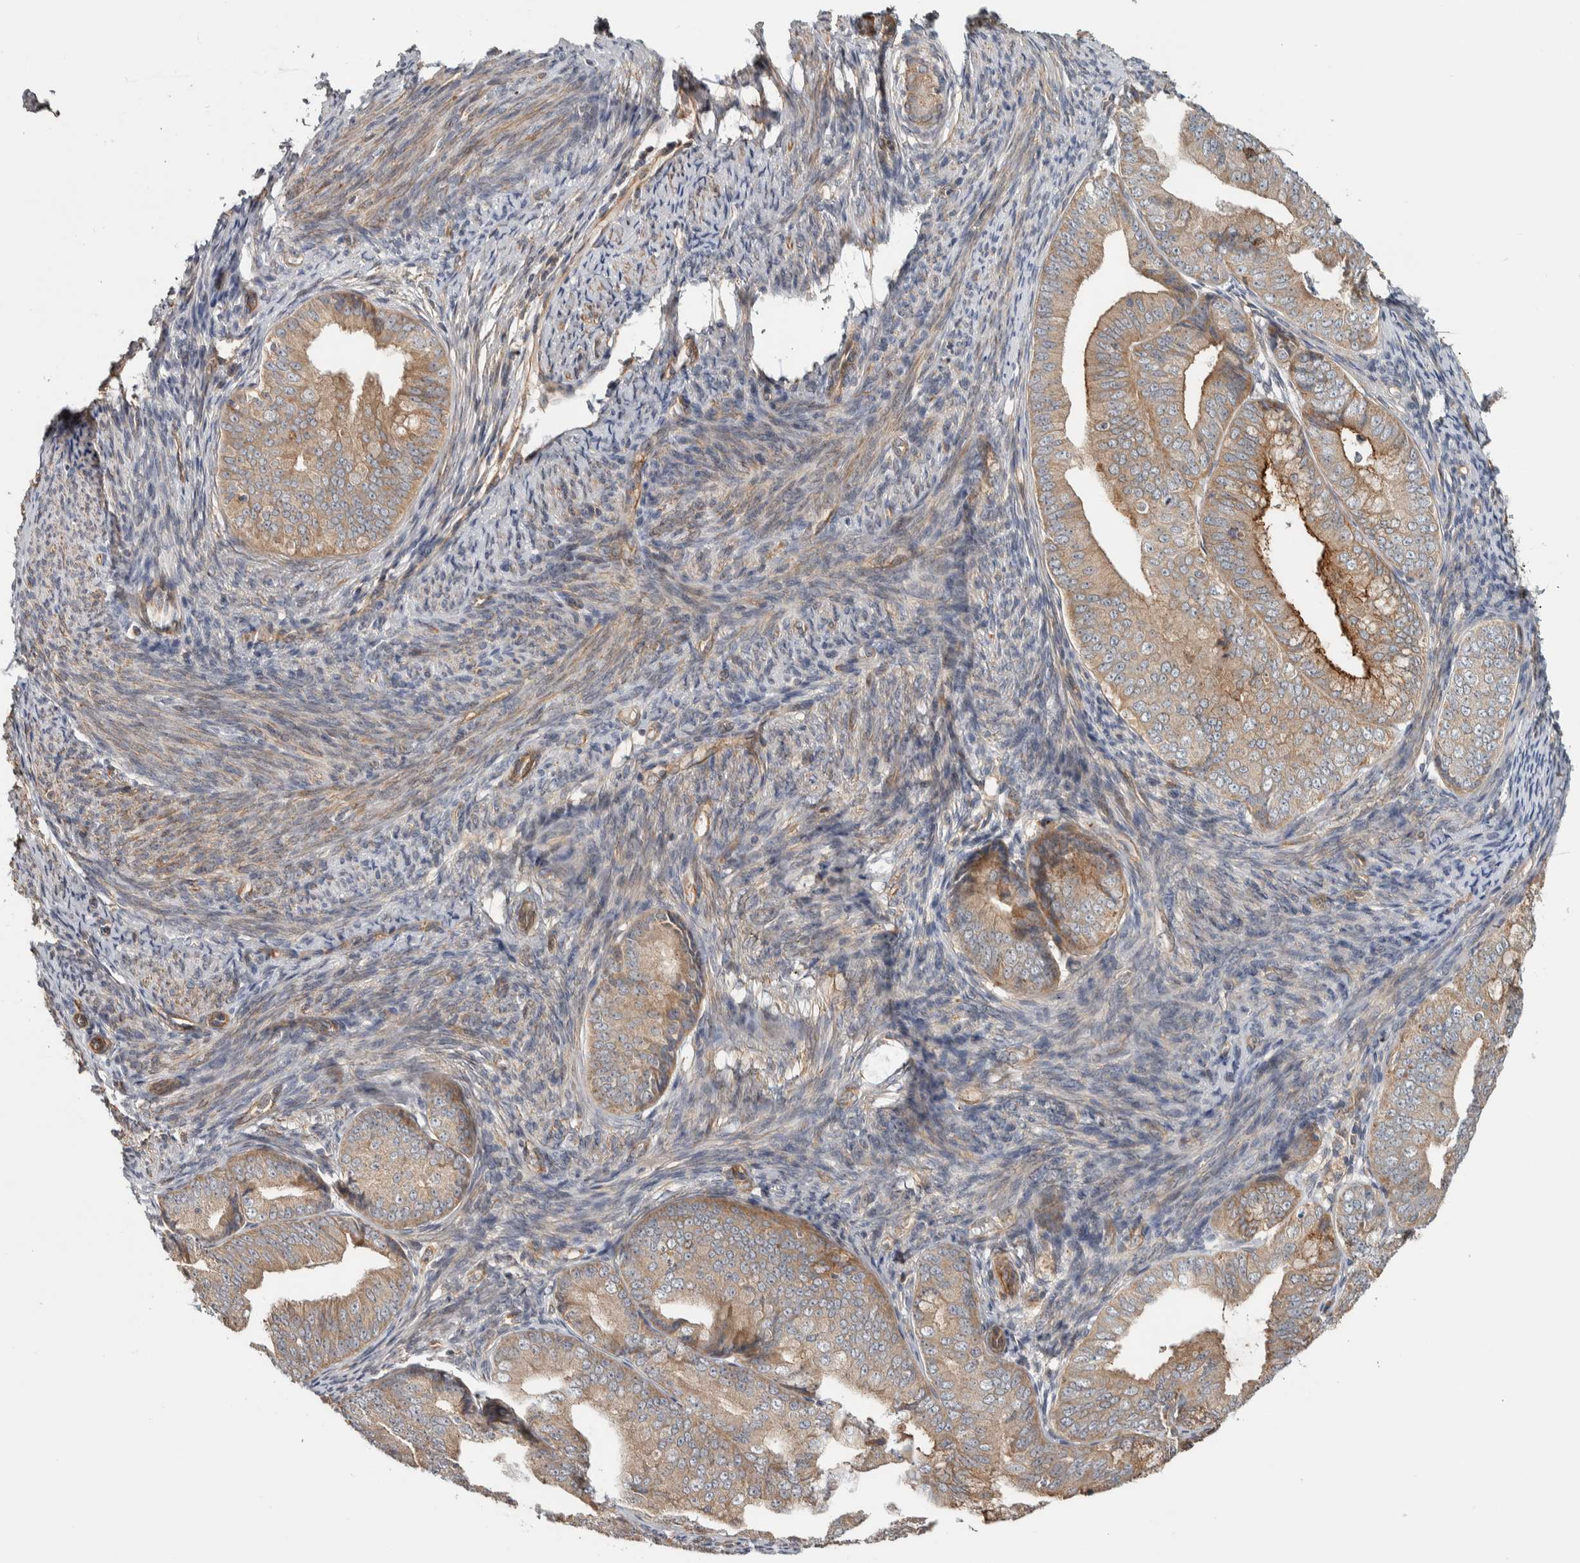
{"staining": {"intensity": "weak", "quantity": ">75%", "location": "cytoplasmic/membranous"}, "tissue": "endometrial cancer", "cell_type": "Tumor cells", "image_type": "cancer", "snomed": [{"axis": "morphology", "description": "Adenocarcinoma, NOS"}, {"axis": "topography", "description": "Endometrium"}], "caption": "The micrograph displays immunohistochemical staining of endometrial cancer. There is weak cytoplasmic/membranous expression is appreciated in about >75% of tumor cells. (DAB IHC with brightfield microscopy, high magnification).", "gene": "TBC1D31", "patient": {"sex": "female", "age": 63}}